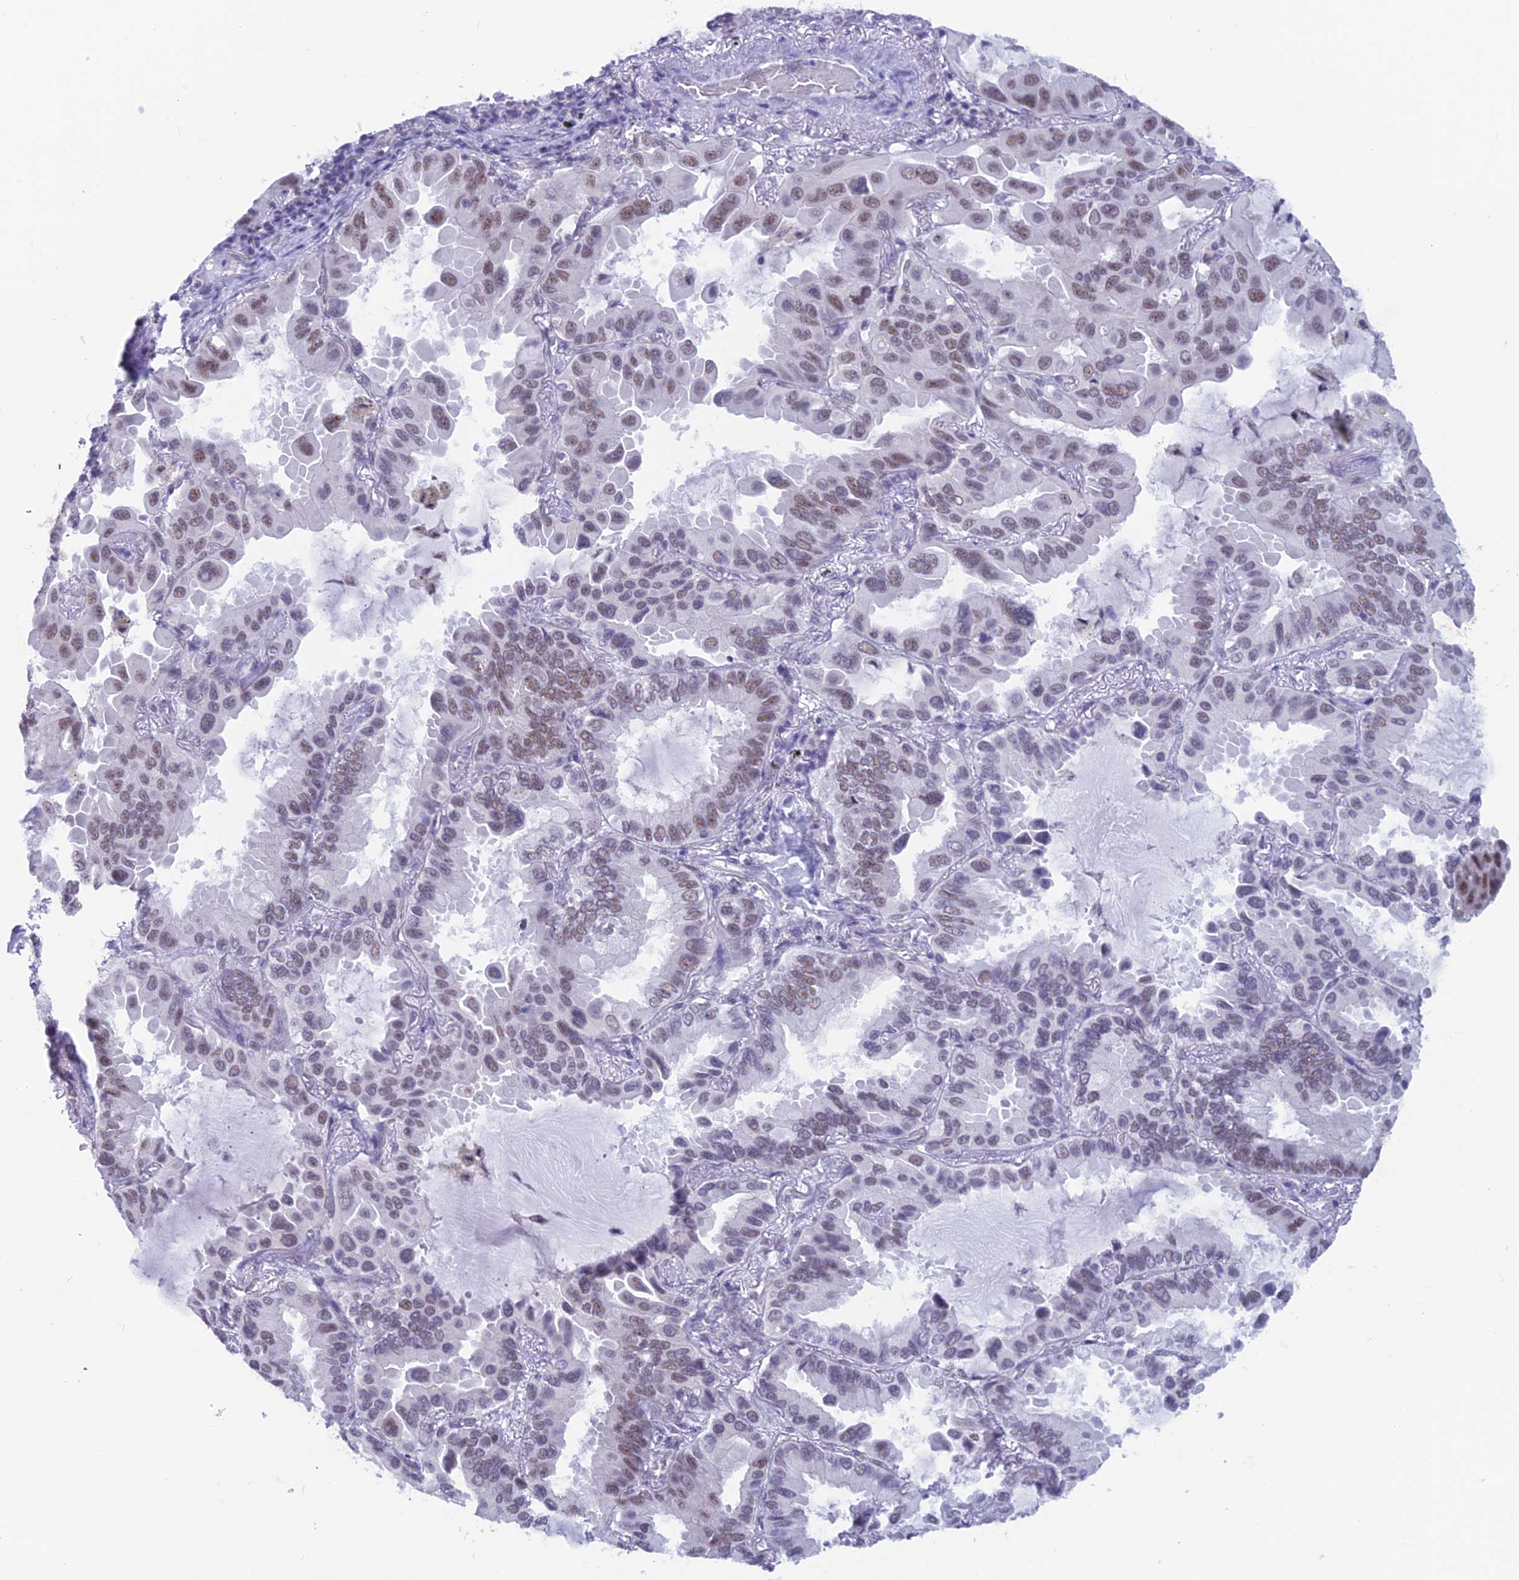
{"staining": {"intensity": "moderate", "quantity": "25%-75%", "location": "nuclear"}, "tissue": "lung cancer", "cell_type": "Tumor cells", "image_type": "cancer", "snomed": [{"axis": "morphology", "description": "Adenocarcinoma, NOS"}, {"axis": "topography", "description": "Lung"}], "caption": "Protein staining of lung adenocarcinoma tissue exhibits moderate nuclear expression in approximately 25%-75% of tumor cells.", "gene": "SRSF5", "patient": {"sex": "male", "age": 64}}